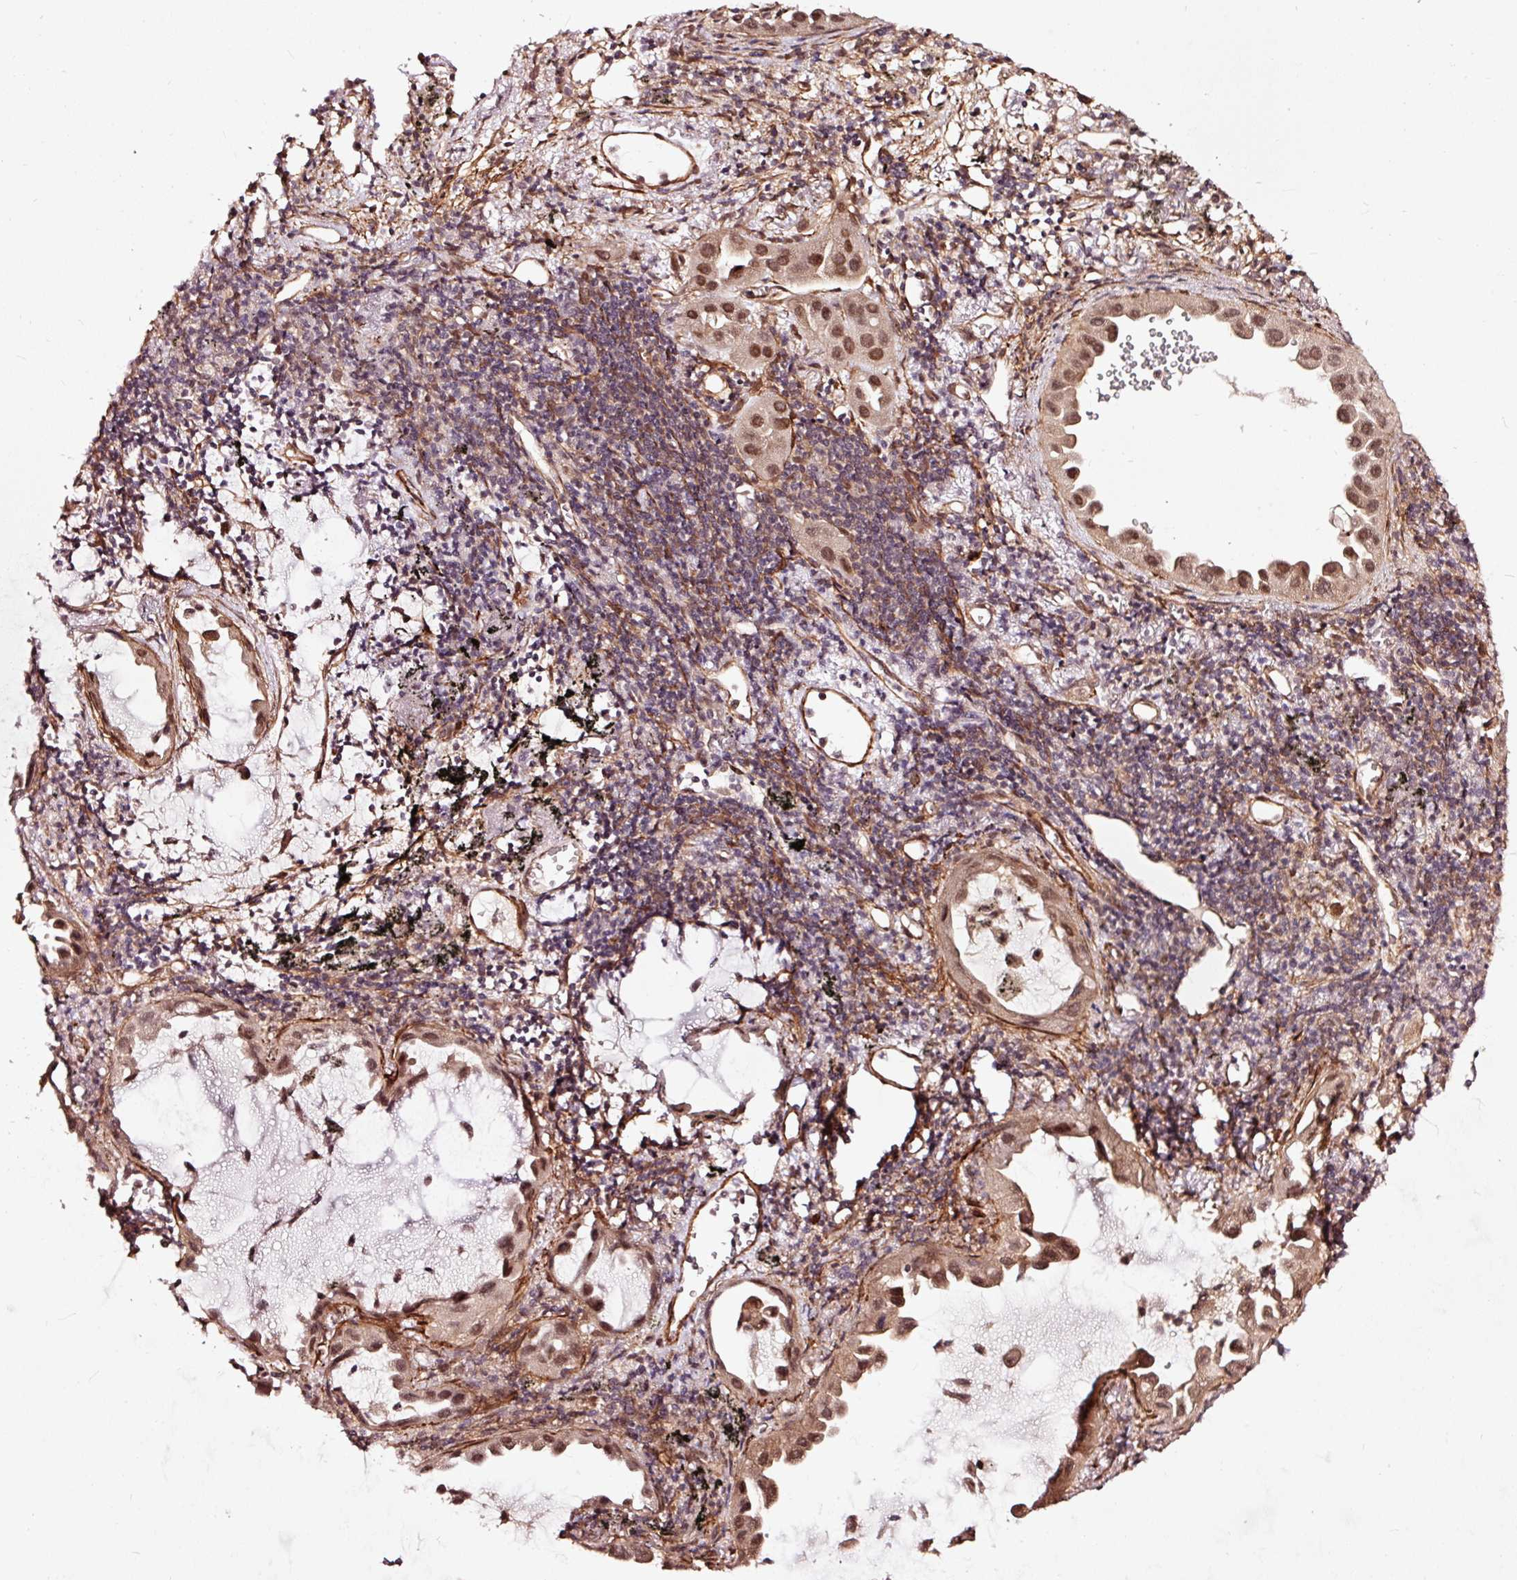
{"staining": {"intensity": "moderate", "quantity": ">75%", "location": "nuclear"}, "tissue": "lung cancer", "cell_type": "Tumor cells", "image_type": "cancer", "snomed": [{"axis": "morphology", "description": "Adenocarcinoma, NOS"}, {"axis": "topography", "description": "Lung"}], "caption": "Adenocarcinoma (lung) stained with a protein marker exhibits moderate staining in tumor cells.", "gene": "TPM1", "patient": {"sex": "male", "age": 68}}